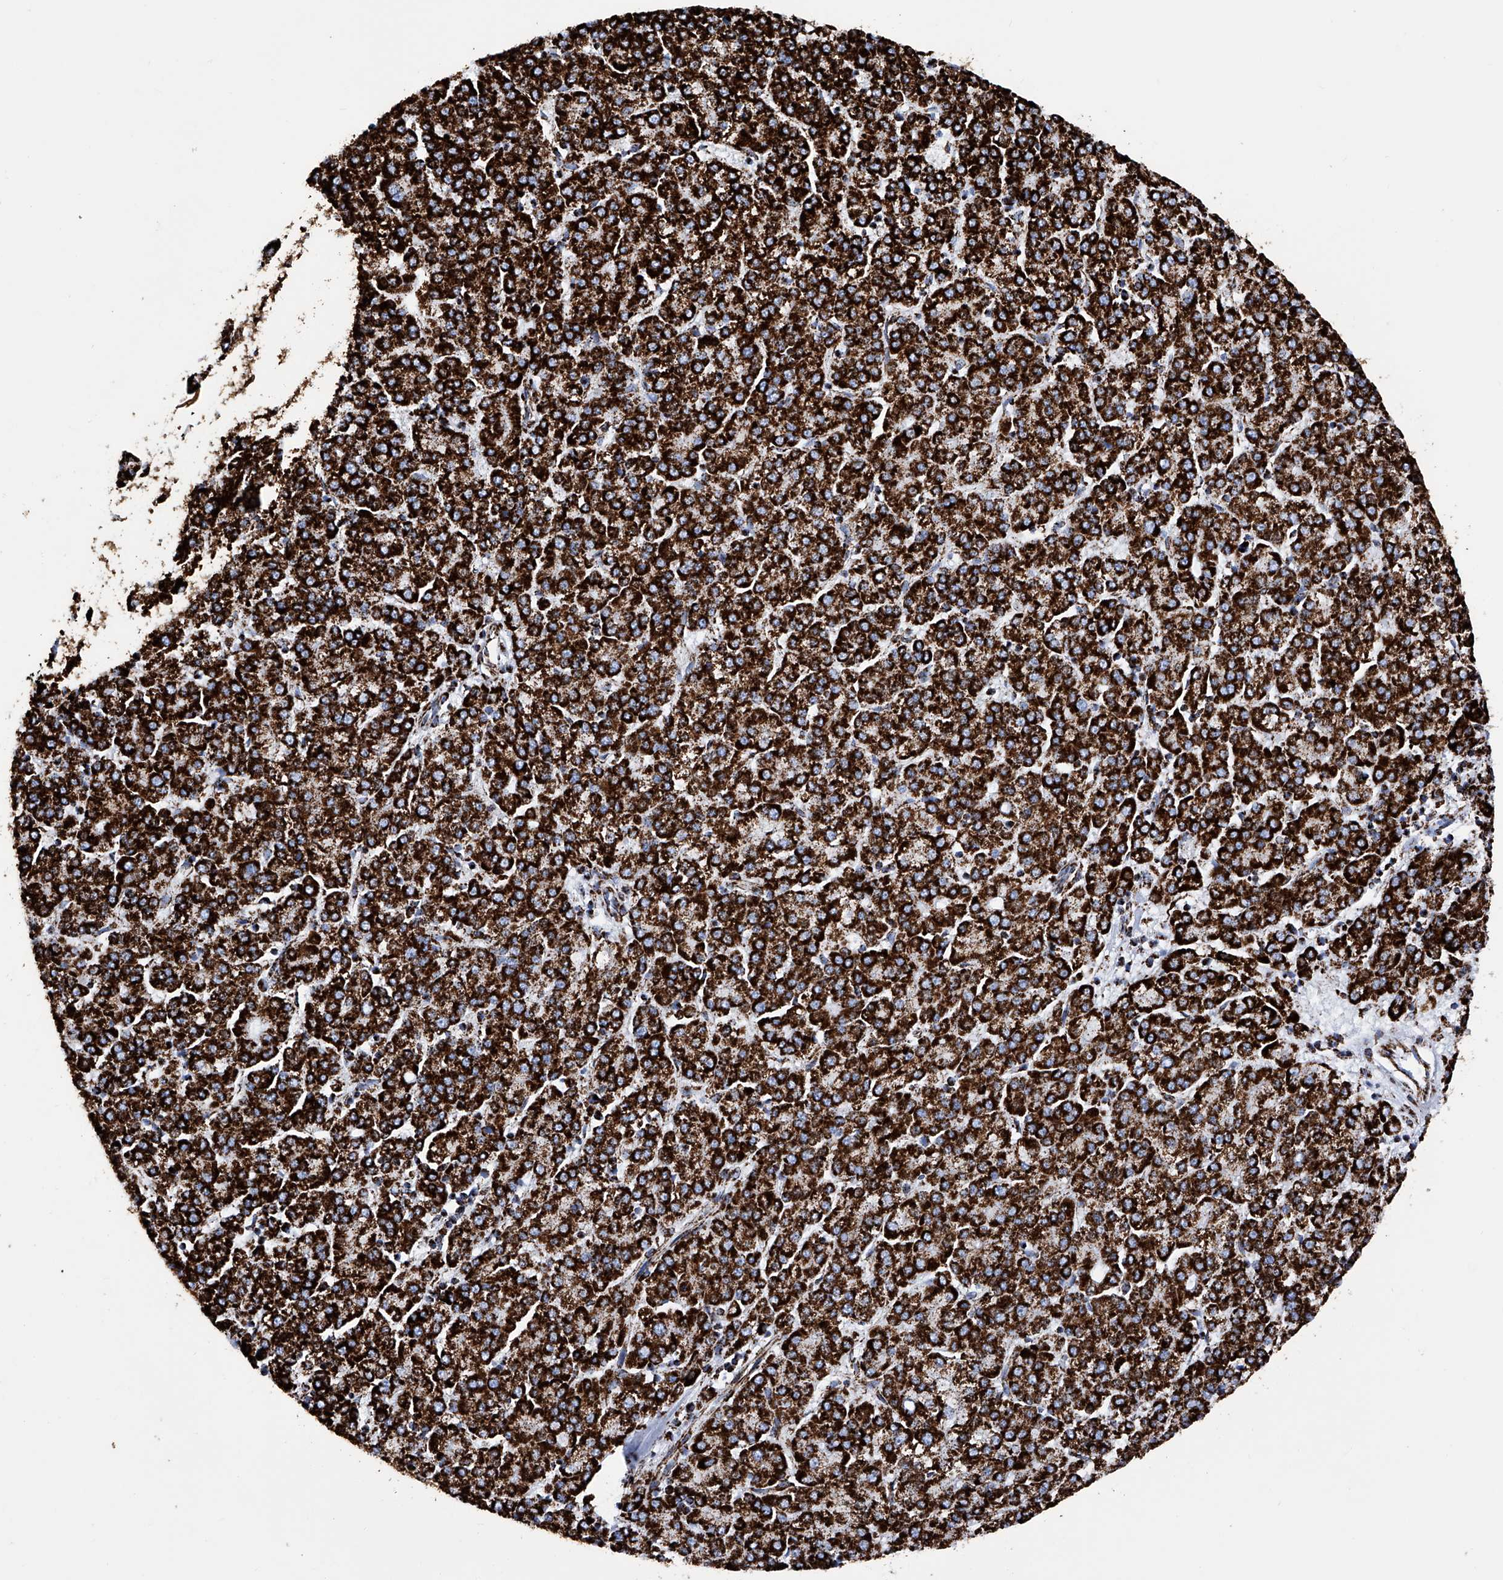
{"staining": {"intensity": "strong", "quantity": ">75%", "location": "cytoplasmic/membranous"}, "tissue": "liver cancer", "cell_type": "Tumor cells", "image_type": "cancer", "snomed": [{"axis": "morphology", "description": "Carcinoma, Hepatocellular, NOS"}, {"axis": "topography", "description": "Liver"}], "caption": "Liver cancer (hepatocellular carcinoma) stained for a protein exhibits strong cytoplasmic/membranous positivity in tumor cells.", "gene": "ATP5PF", "patient": {"sex": "female", "age": 58}}